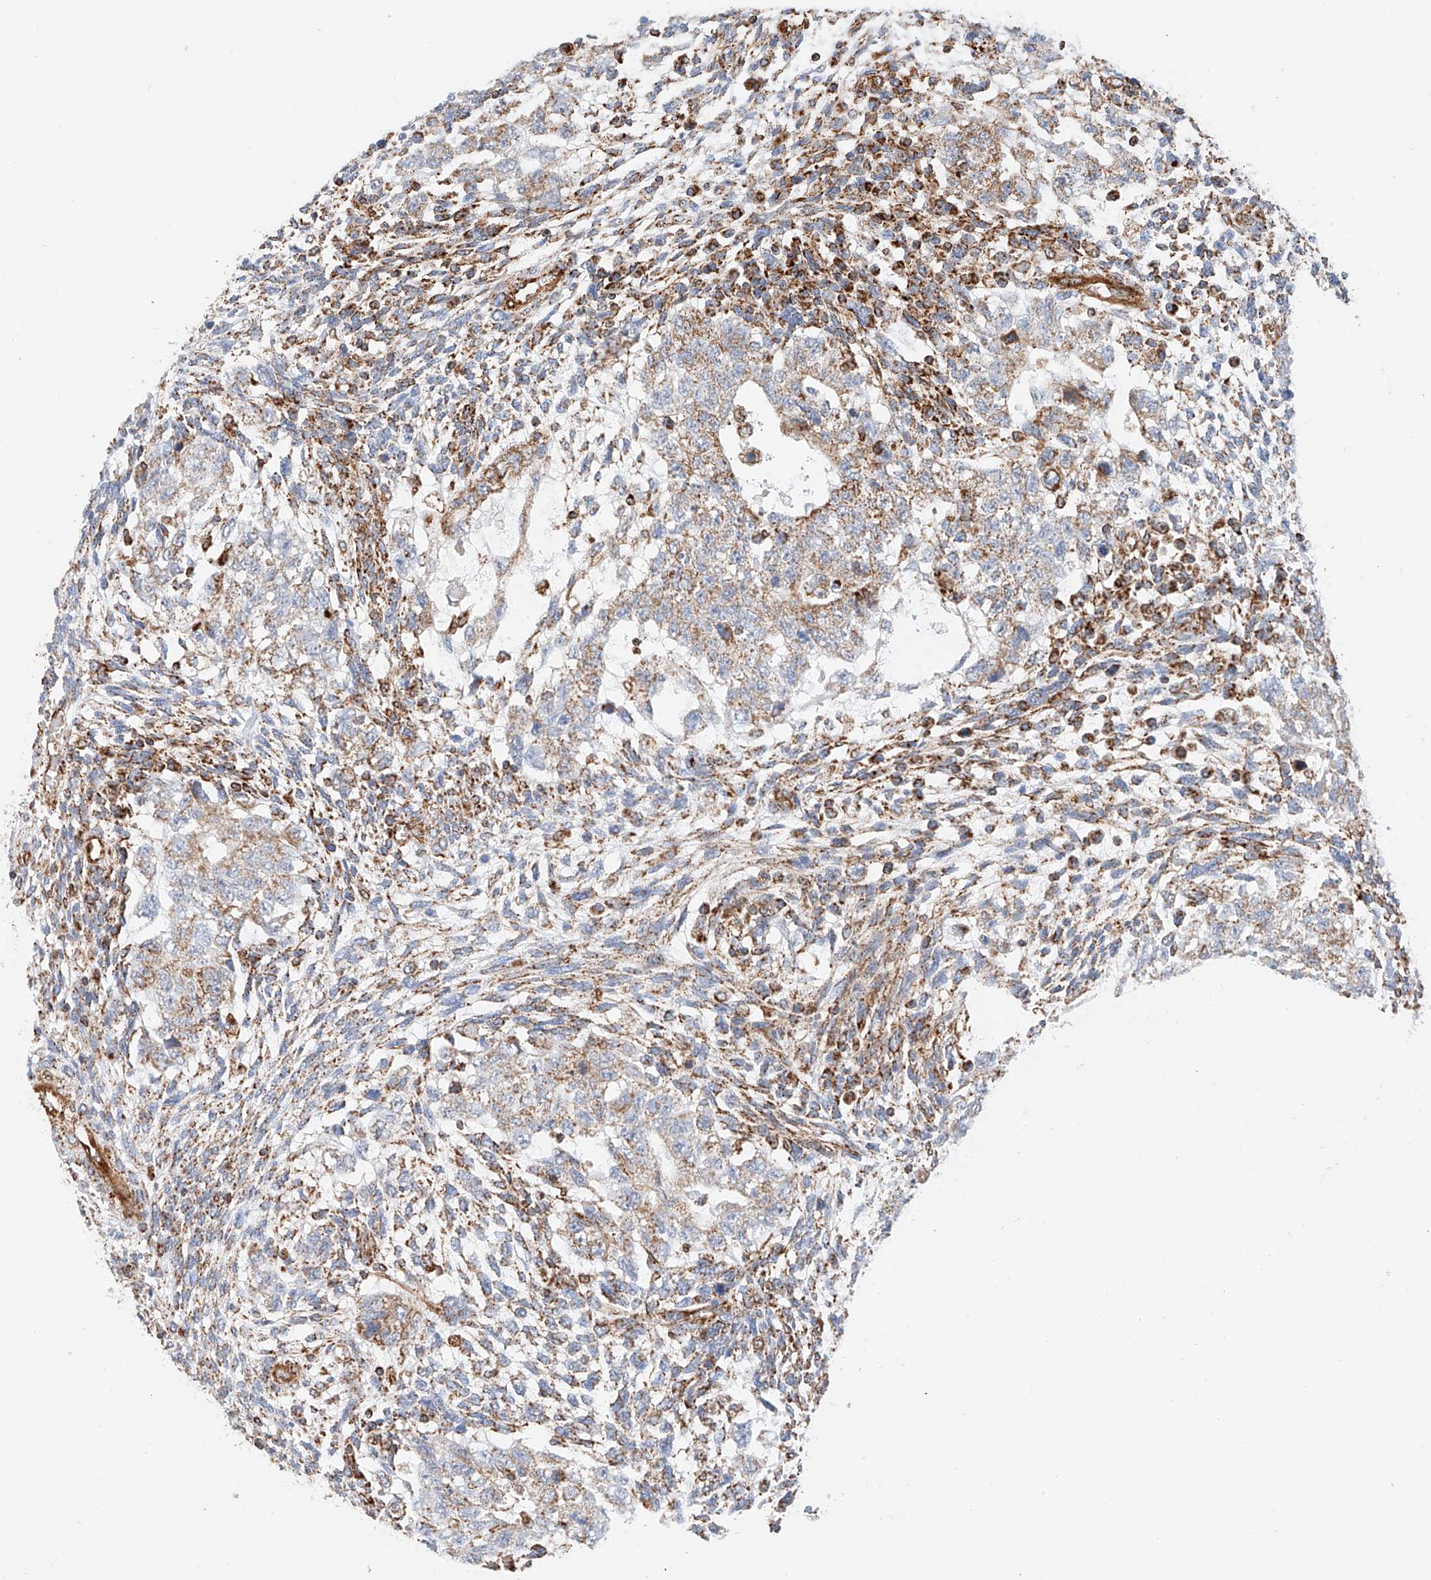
{"staining": {"intensity": "moderate", "quantity": ">75%", "location": "cytoplasmic/membranous"}, "tissue": "testis cancer", "cell_type": "Tumor cells", "image_type": "cancer", "snomed": [{"axis": "morphology", "description": "Normal tissue, NOS"}, {"axis": "morphology", "description": "Carcinoma, Embryonal, NOS"}, {"axis": "topography", "description": "Testis"}], "caption": "Approximately >75% of tumor cells in embryonal carcinoma (testis) reveal moderate cytoplasmic/membranous protein expression as visualized by brown immunohistochemical staining.", "gene": "NDUFV3", "patient": {"sex": "male", "age": 36}}